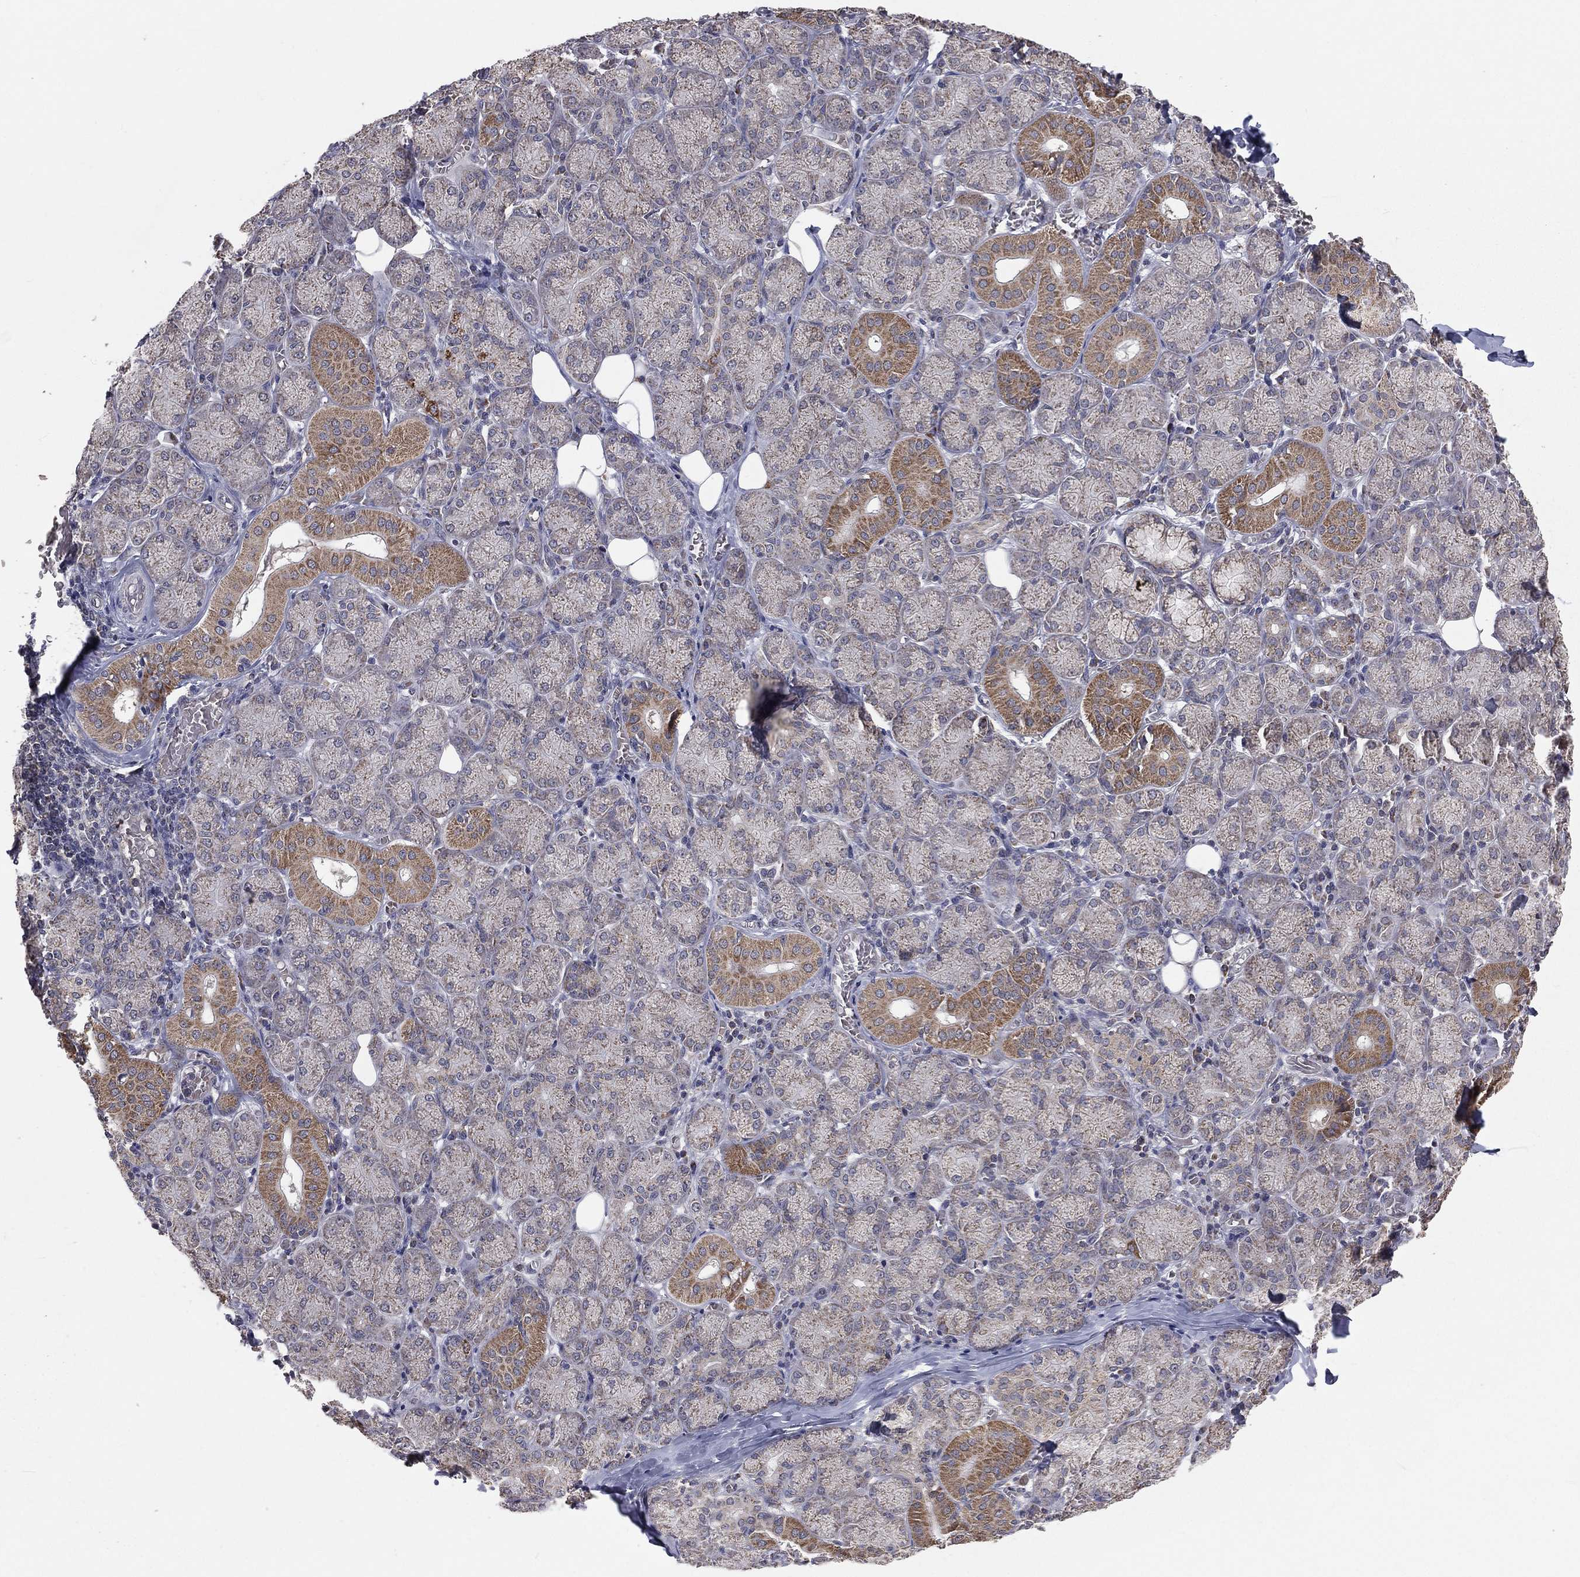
{"staining": {"intensity": "moderate", "quantity": "<25%", "location": "cytoplasmic/membranous"}, "tissue": "salivary gland", "cell_type": "Glandular cells", "image_type": "normal", "snomed": [{"axis": "morphology", "description": "Normal tissue, NOS"}, {"axis": "topography", "description": "Salivary gland"}, {"axis": "topography", "description": "Peripheral nerve tissue"}], "caption": "Immunohistochemistry (IHC) of benign human salivary gland shows low levels of moderate cytoplasmic/membranous expression in approximately <25% of glandular cells.", "gene": "MRPL46", "patient": {"sex": "female", "age": 24}}